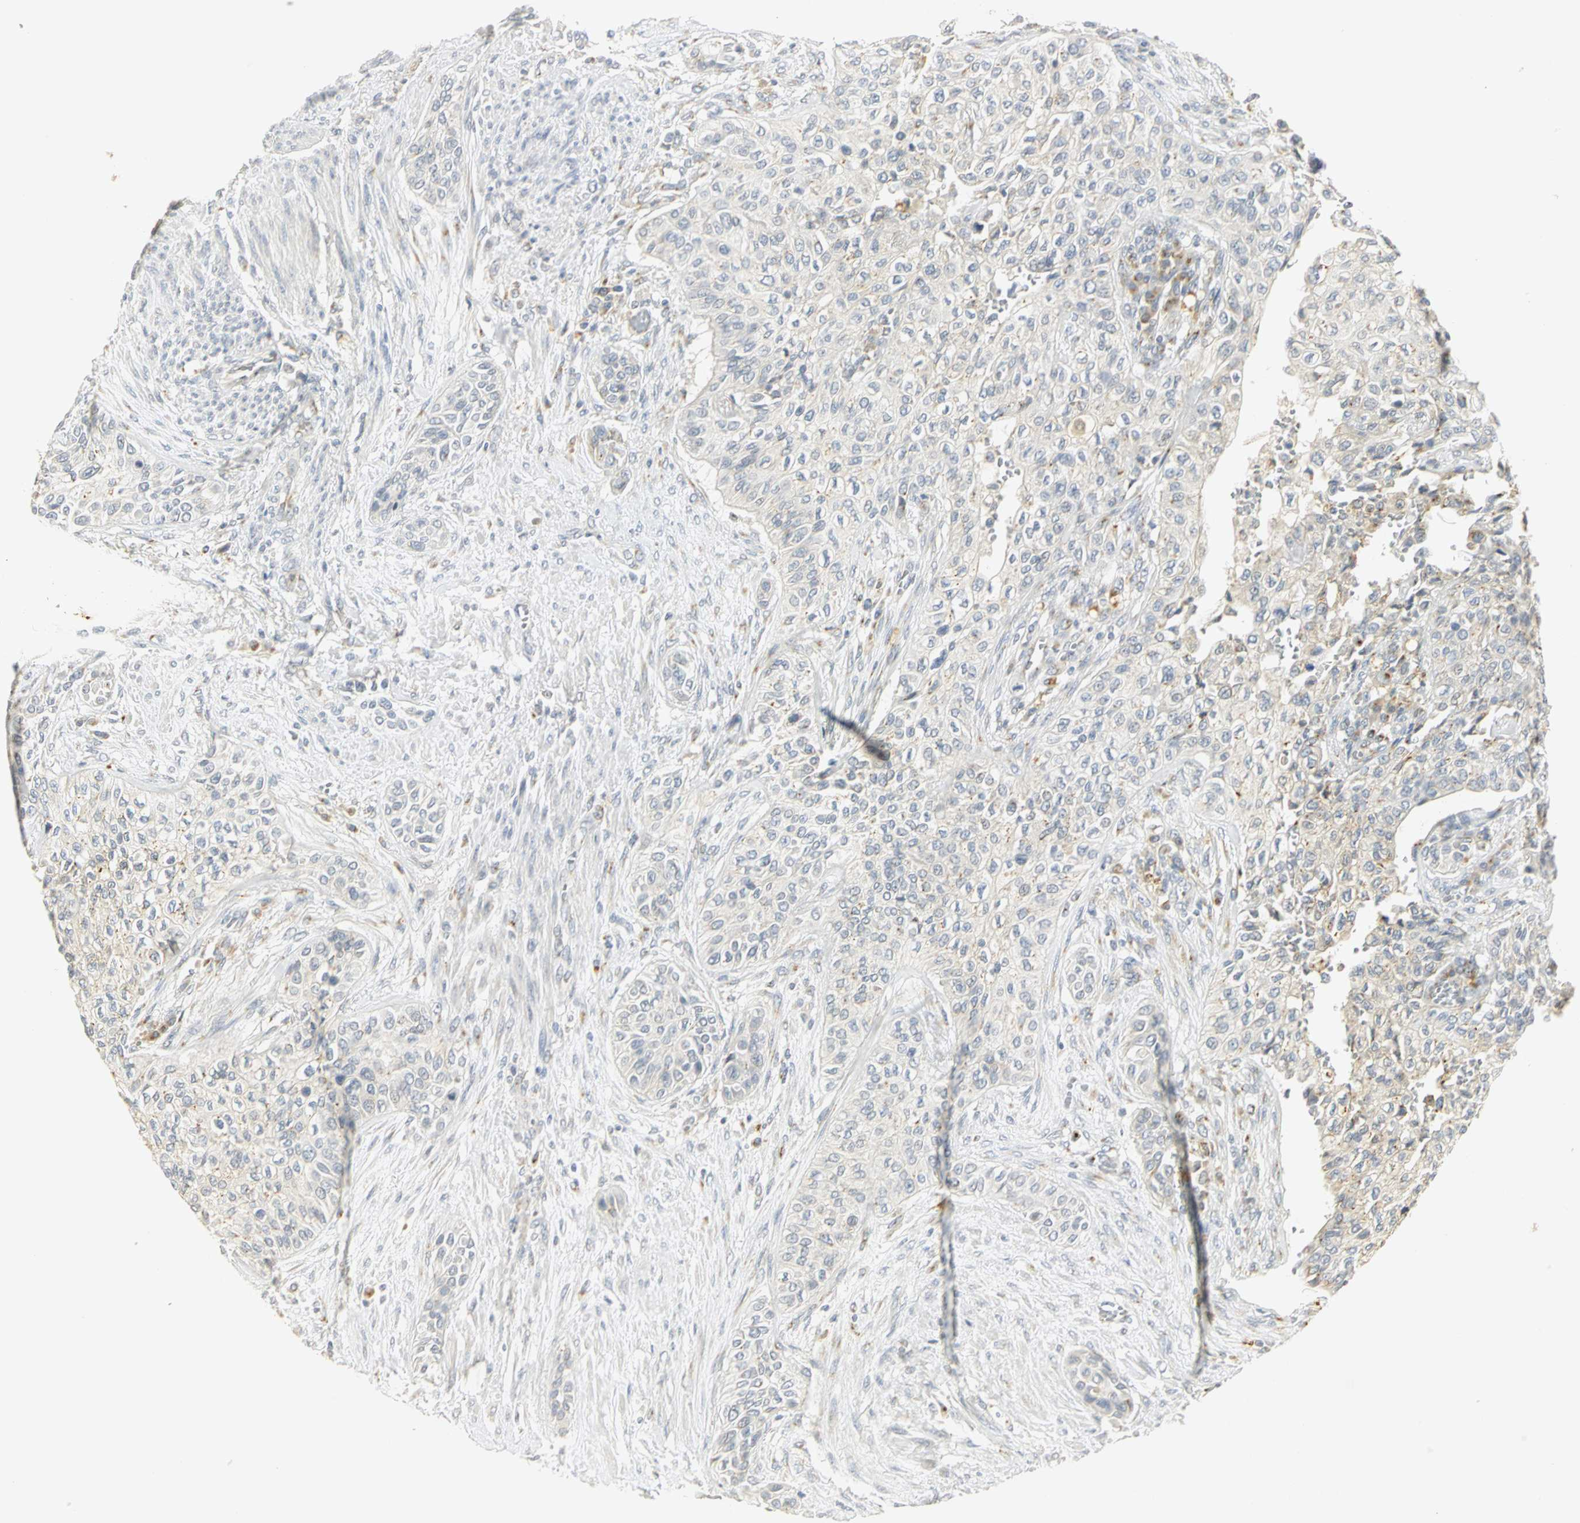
{"staining": {"intensity": "weak", "quantity": "<25%", "location": "cytoplasmic/membranous"}, "tissue": "urothelial cancer", "cell_type": "Tumor cells", "image_type": "cancer", "snomed": [{"axis": "morphology", "description": "Urothelial carcinoma, High grade"}, {"axis": "topography", "description": "Urinary bladder"}], "caption": "Micrograph shows no protein positivity in tumor cells of high-grade urothelial carcinoma tissue.", "gene": "TM9SF2", "patient": {"sex": "male", "age": 74}}